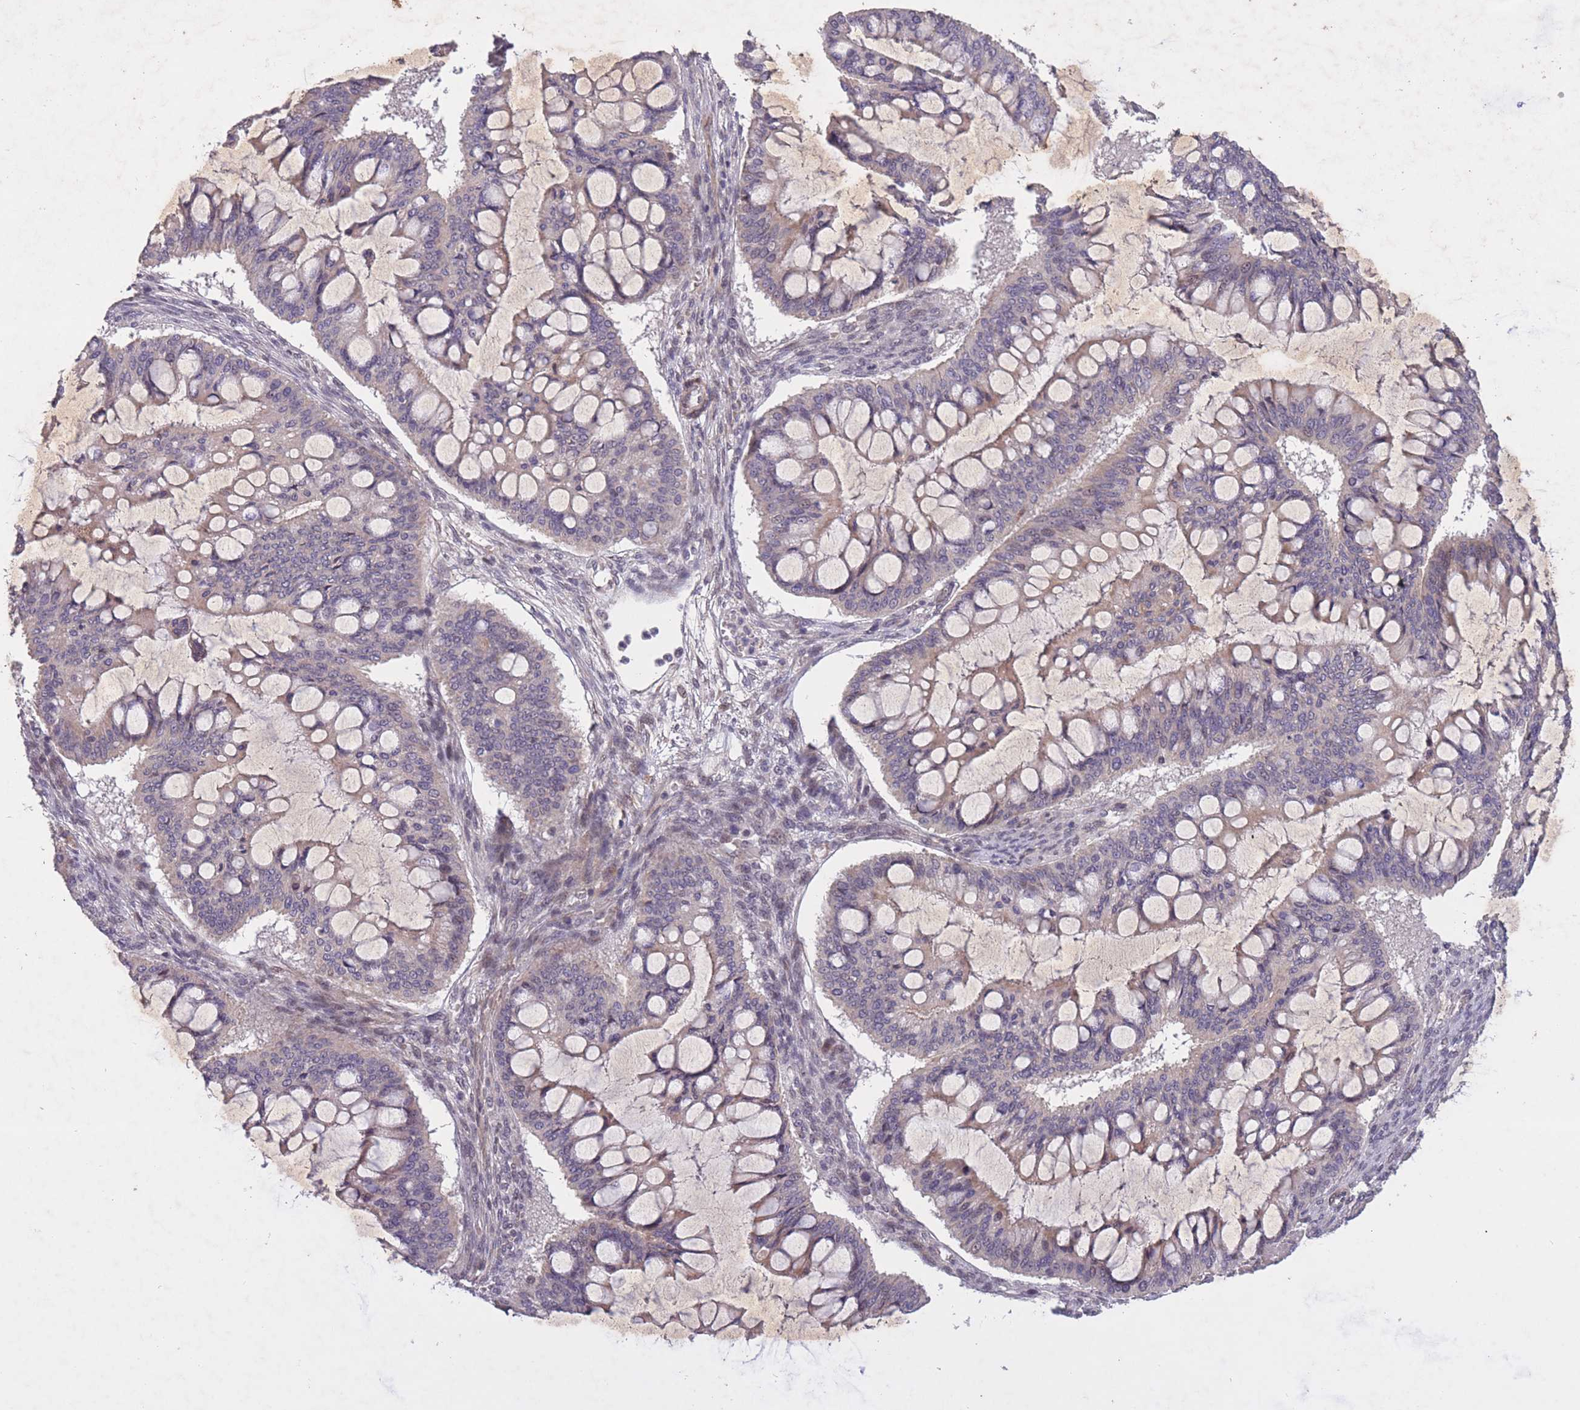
{"staining": {"intensity": "weak", "quantity": "25%-75%", "location": "cytoplasmic/membranous"}, "tissue": "ovarian cancer", "cell_type": "Tumor cells", "image_type": "cancer", "snomed": [{"axis": "morphology", "description": "Cystadenocarcinoma, mucinous, NOS"}, {"axis": "topography", "description": "Ovary"}], "caption": "Human ovarian cancer (mucinous cystadenocarcinoma) stained with a brown dye exhibits weak cytoplasmic/membranous positive positivity in approximately 25%-75% of tumor cells.", "gene": "CBX6", "patient": {"sex": "female", "age": 73}}